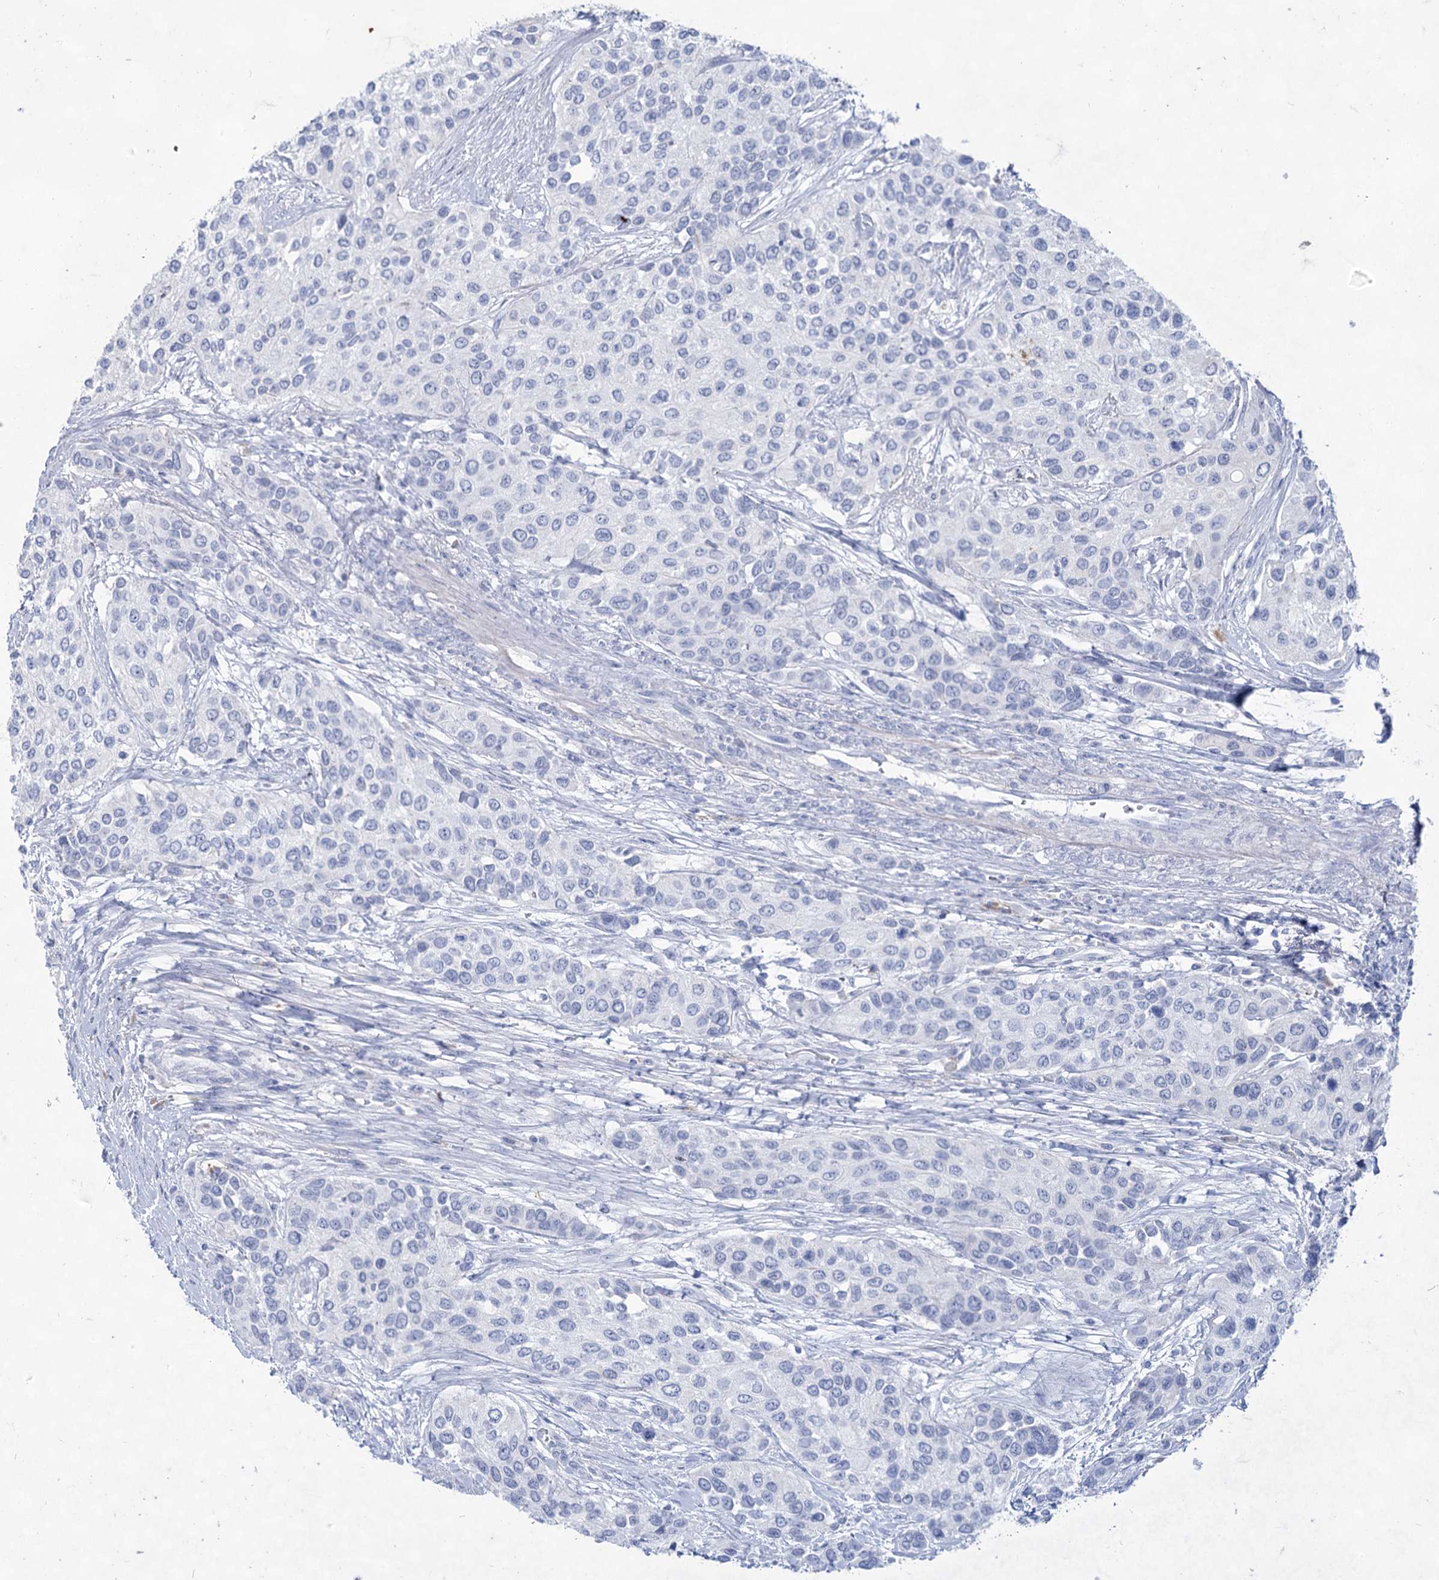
{"staining": {"intensity": "negative", "quantity": "none", "location": "none"}, "tissue": "urothelial cancer", "cell_type": "Tumor cells", "image_type": "cancer", "snomed": [{"axis": "morphology", "description": "Normal tissue, NOS"}, {"axis": "morphology", "description": "Urothelial carcinoma, High grade"}, {"axis": "topography", "description": "Vascular tissue"}, {"axis": "topography", "description": "Urinary bladder"}], "caption": "Immunohistochemistry of human urothelial cancer exhibits no expression in tumor cells.", "gene": "ACRV1", "patient": {"sex": "female", "age": 56}}